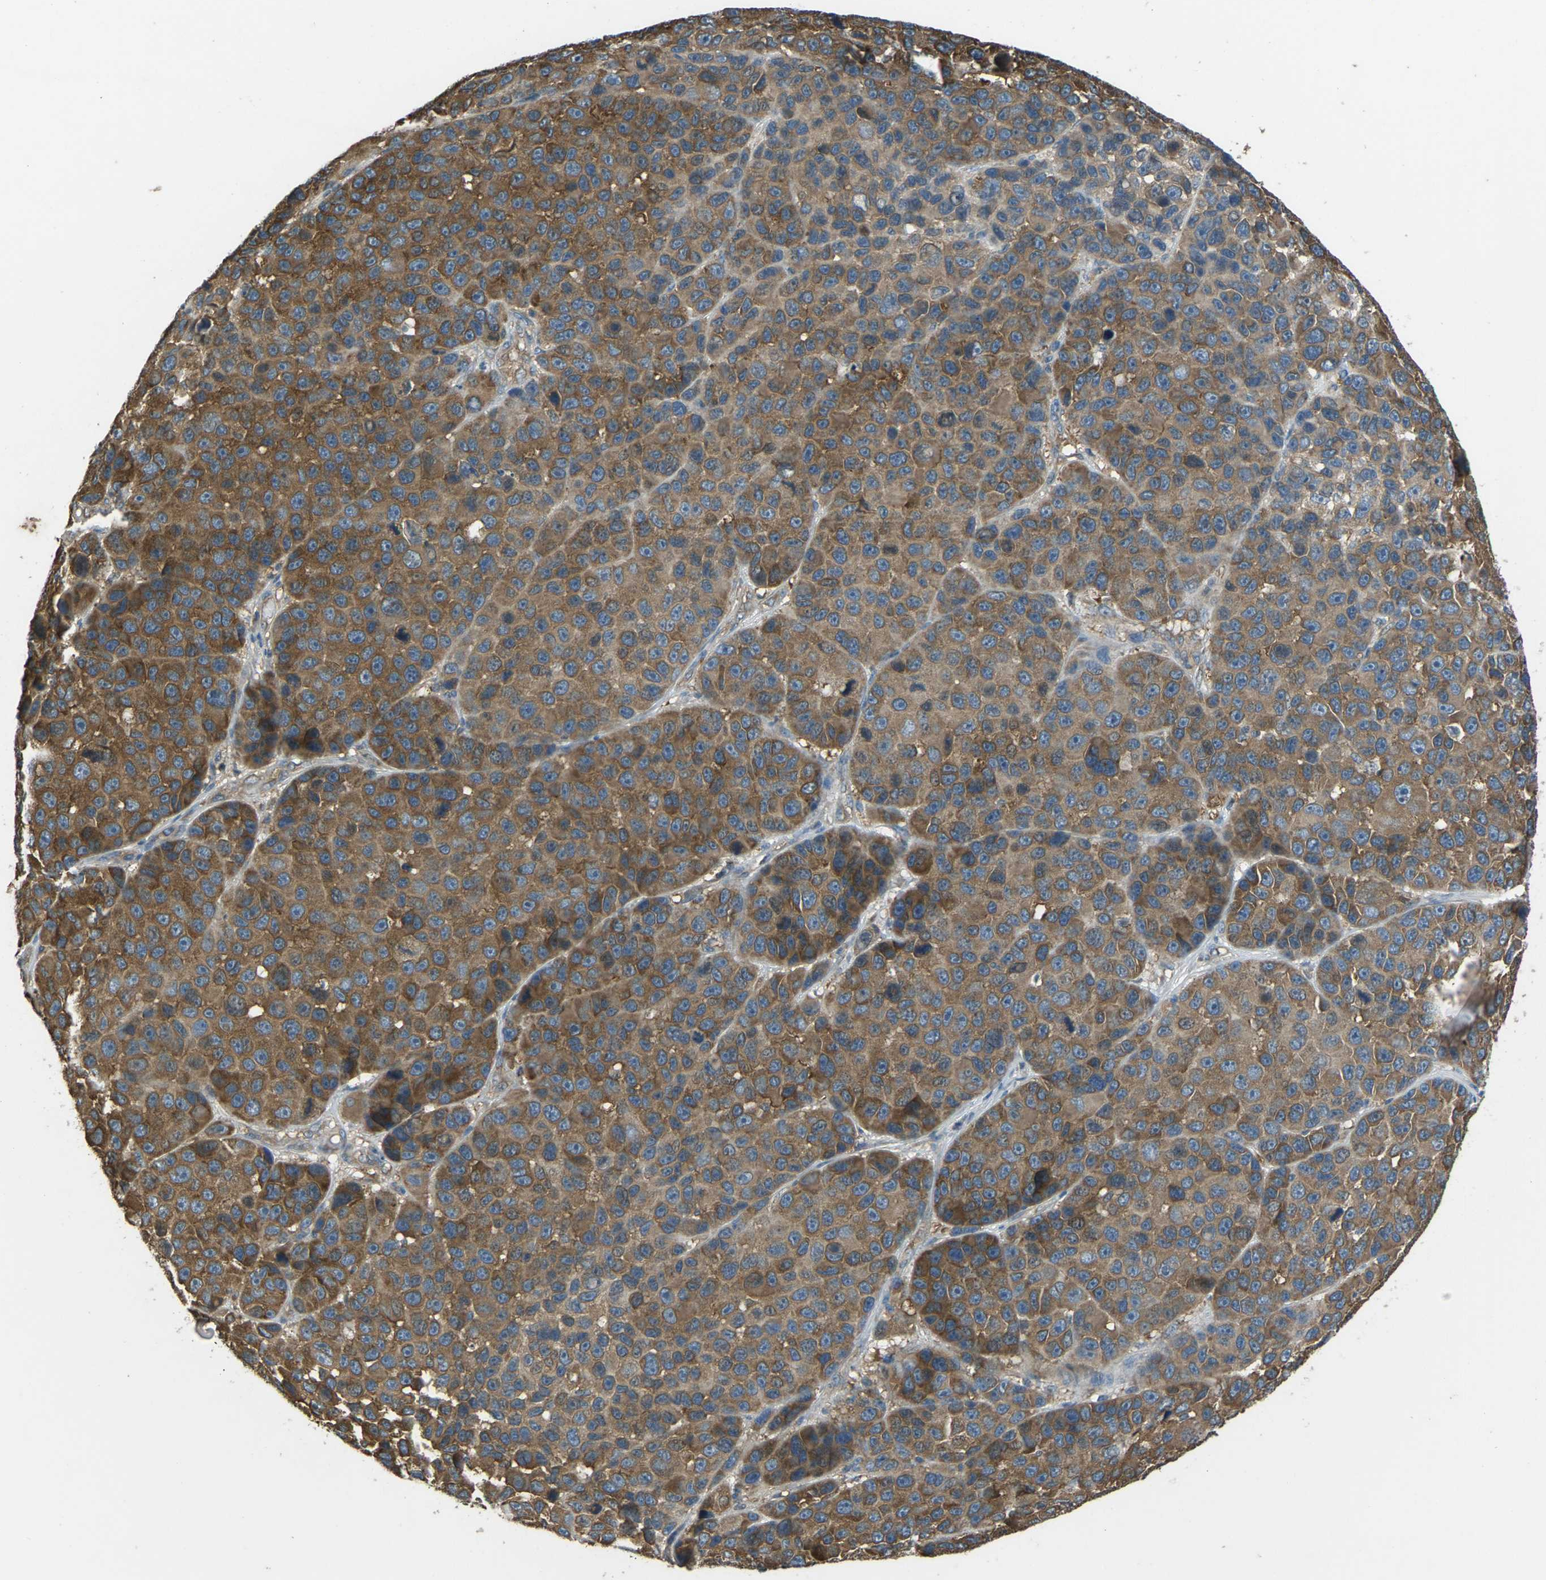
{"staining": {"intensity": "strong", "quantity": ">75%", "location": "cytoplasmic/membranous"}, "tissue": "melanoma", "cell_type": "Tumor cells", "image_type": "cancer", "snomed": [{"axis": "morphology", "description": "Malignant melanoma, NOS"}, {"axis": "topography", "description": "Skin"}], "caption": "Malignant melanoma tissue shows strong cytoplasmic/membranous staining in approximately >75% of tumor cells, visualized by immunohistochemistry.", "gene": "AIMP1", "patient": {"sex": "male", "age": 53}}